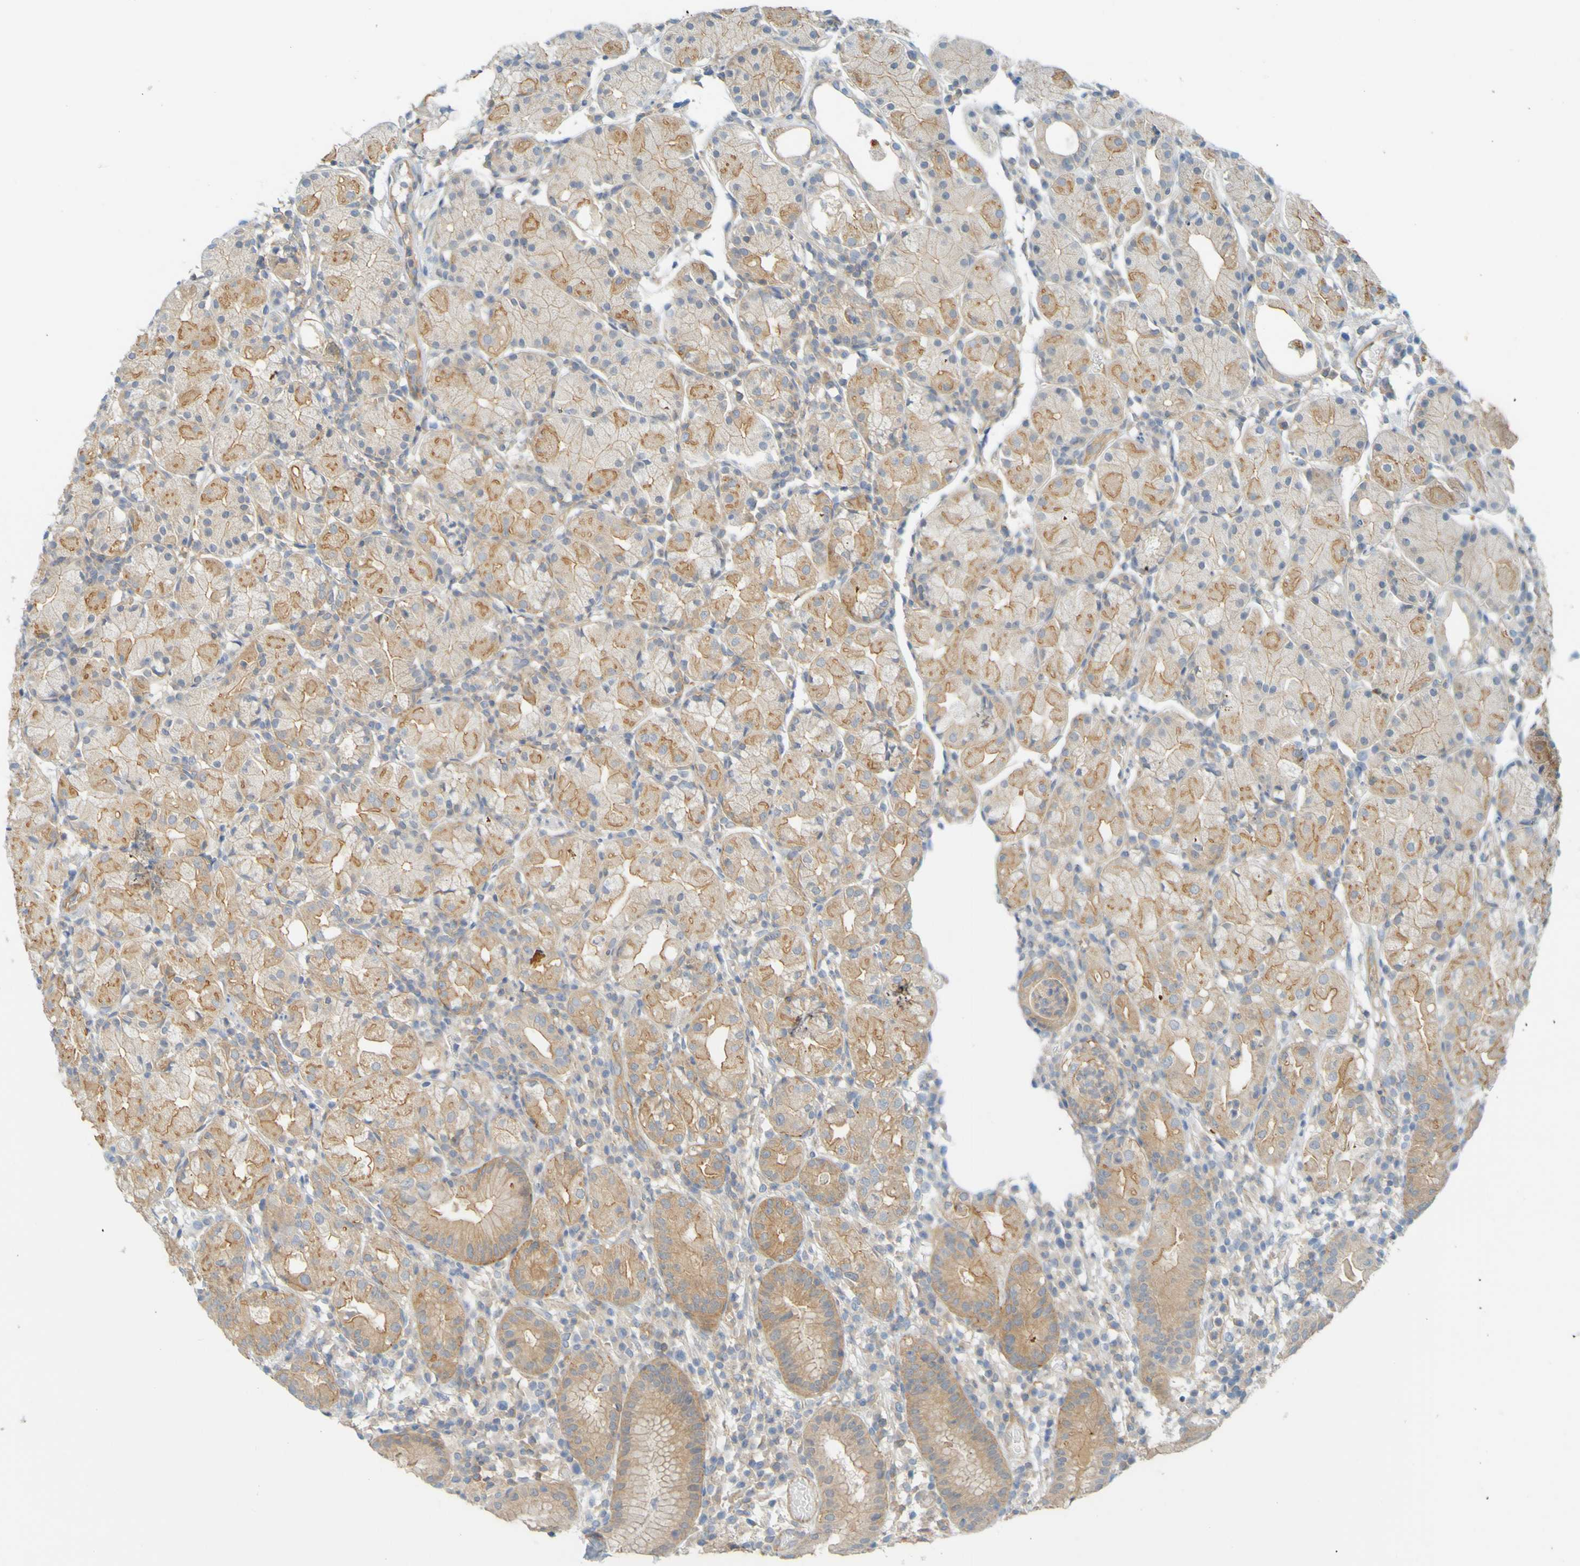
{"staining": {"intensity": "moderate", "quantity": ">75%", "location": "cytoplasmic/membranous"}, "tissue": "stomach", "cell_type": "Glandular cells", "image_type": "normal", "snomed": [{"axis": "morphology", "description": "Normal tissue, NOS"}, {"axis": "topography", "description": "Stomach"}, {"axis": "topography", "description": "Stomach, lower"}], "caption": "Human stomach stained with a brown dye reveals moderate cytoplasmic/membranous positive positivity in approximately >75% of glandular cells.", "gene": "APPL1", "patient": {"sex": "female", "age": 75}}